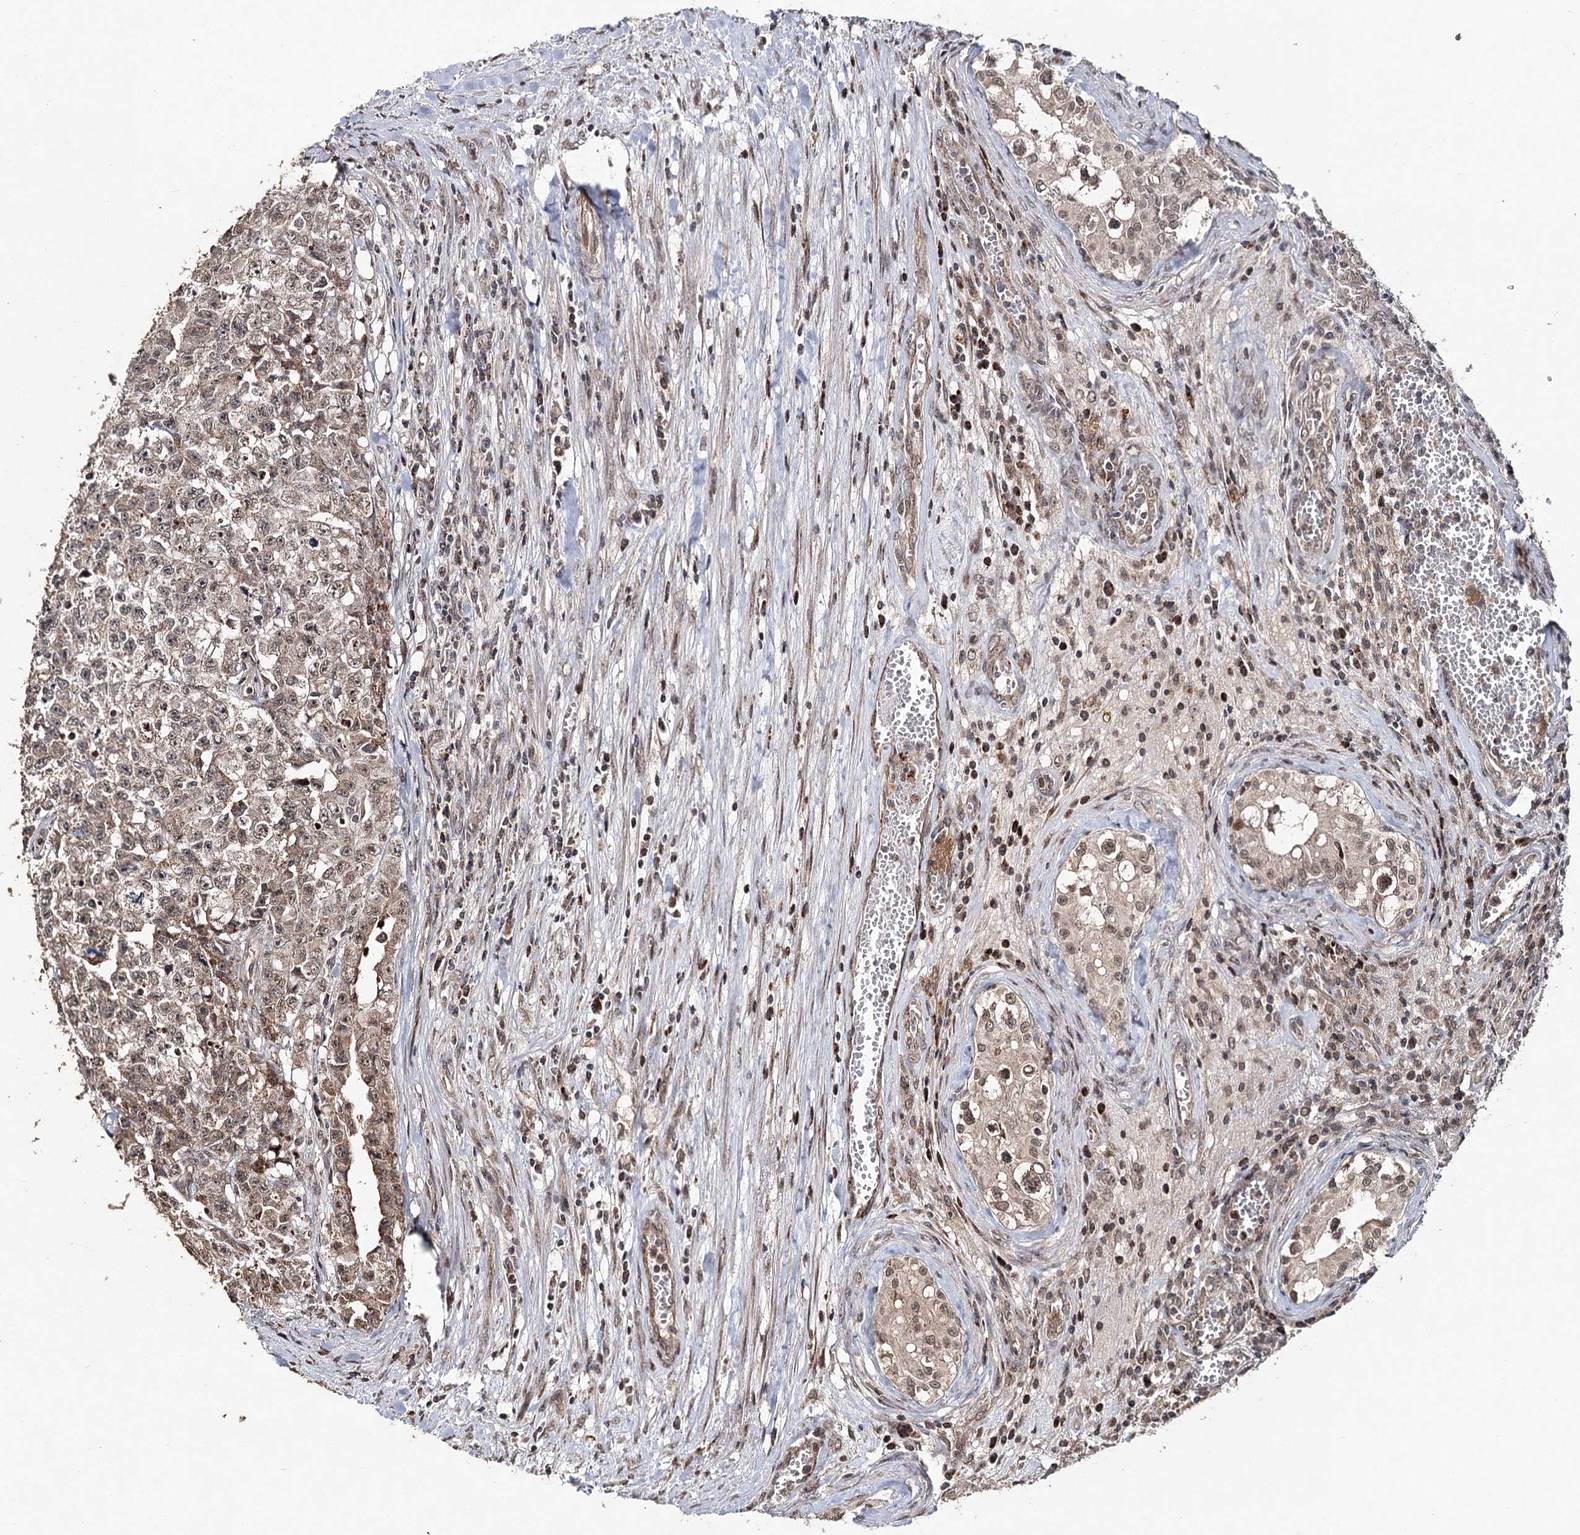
{"staining": {"intensity": "weak", "quantity": ">75%", "location": "cytoplasmic/membranous,nuclear"}, "tissue": "testis cancer", "cell_type": "Tumor cells", "image_type": "cancer", "snomed": [{"axis": "morphology", "description": "Carcinoma, Embryonal, NOS"}, {"axis": "topography", "description": "Testis"}], "caption": "A brown stain labels weak cytoplasmic/membranous and nuclear positivity of a protein in testis cancer tumor cells.", "gene": "ZNRF3", "patient": {"sex": "male", "age": 28}}